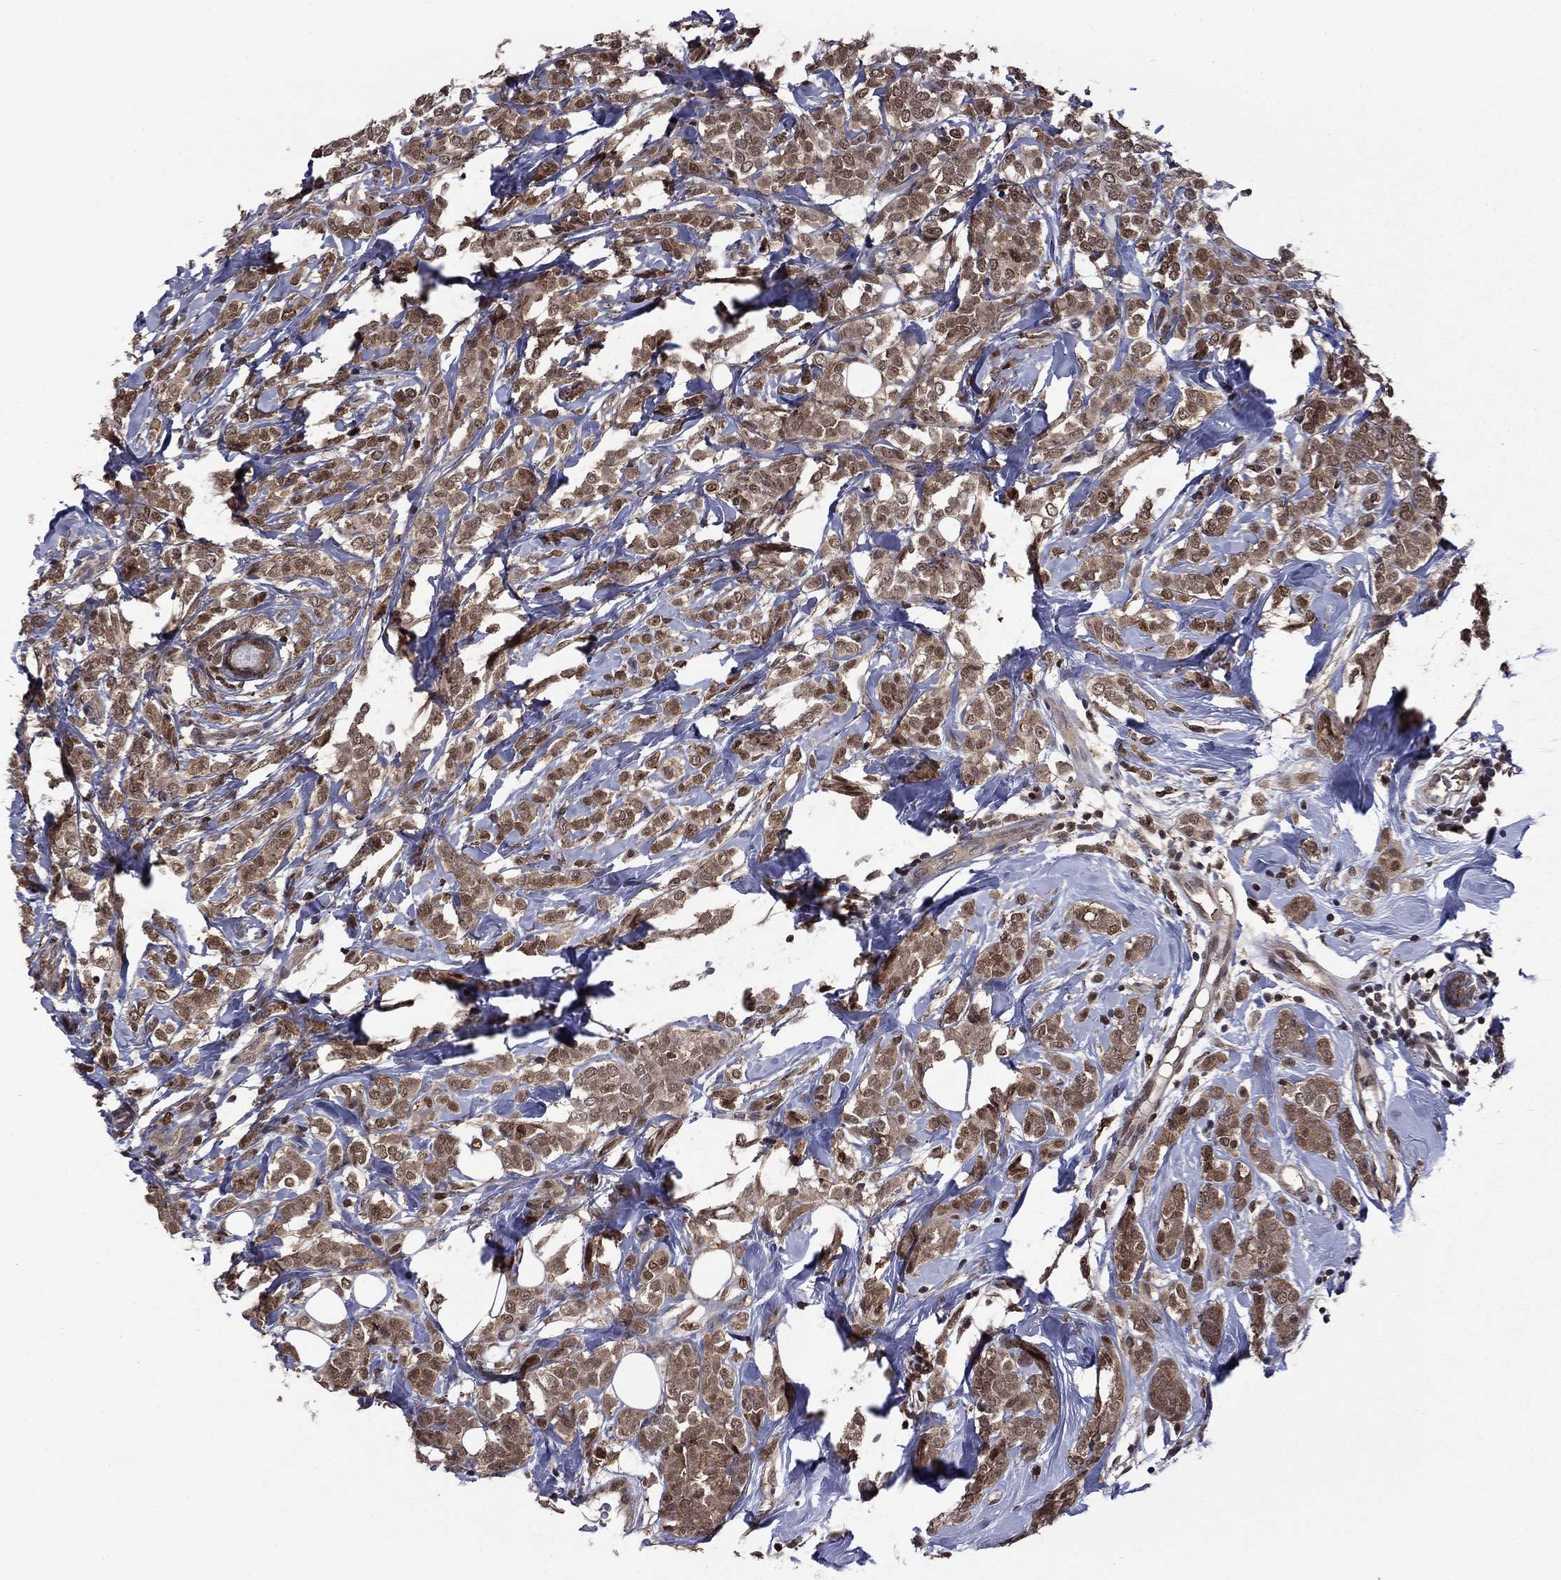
{"staining": {"intensity": "moderate", "quantity": "25%-75%", "location": "cytoplasmic/membranous,nuclear"}, "tissue": "breast cancer", "cell_type": "Tumor cells", "image_type": "cancer", "snomed": [{"axis": "morphology", "description": "Lobular carcinoma"}, {"axis": "topography", "description": "Breast"}], "caption": "Immunohistochemistry (DAB) staining of breast cancer reveals moderate cytoplasmic/membranous and nuclear protein expression in about 25%-75% of tumor cells.", "gene": "PSMD2", "patient": {"sex": "female", "age": 49}}